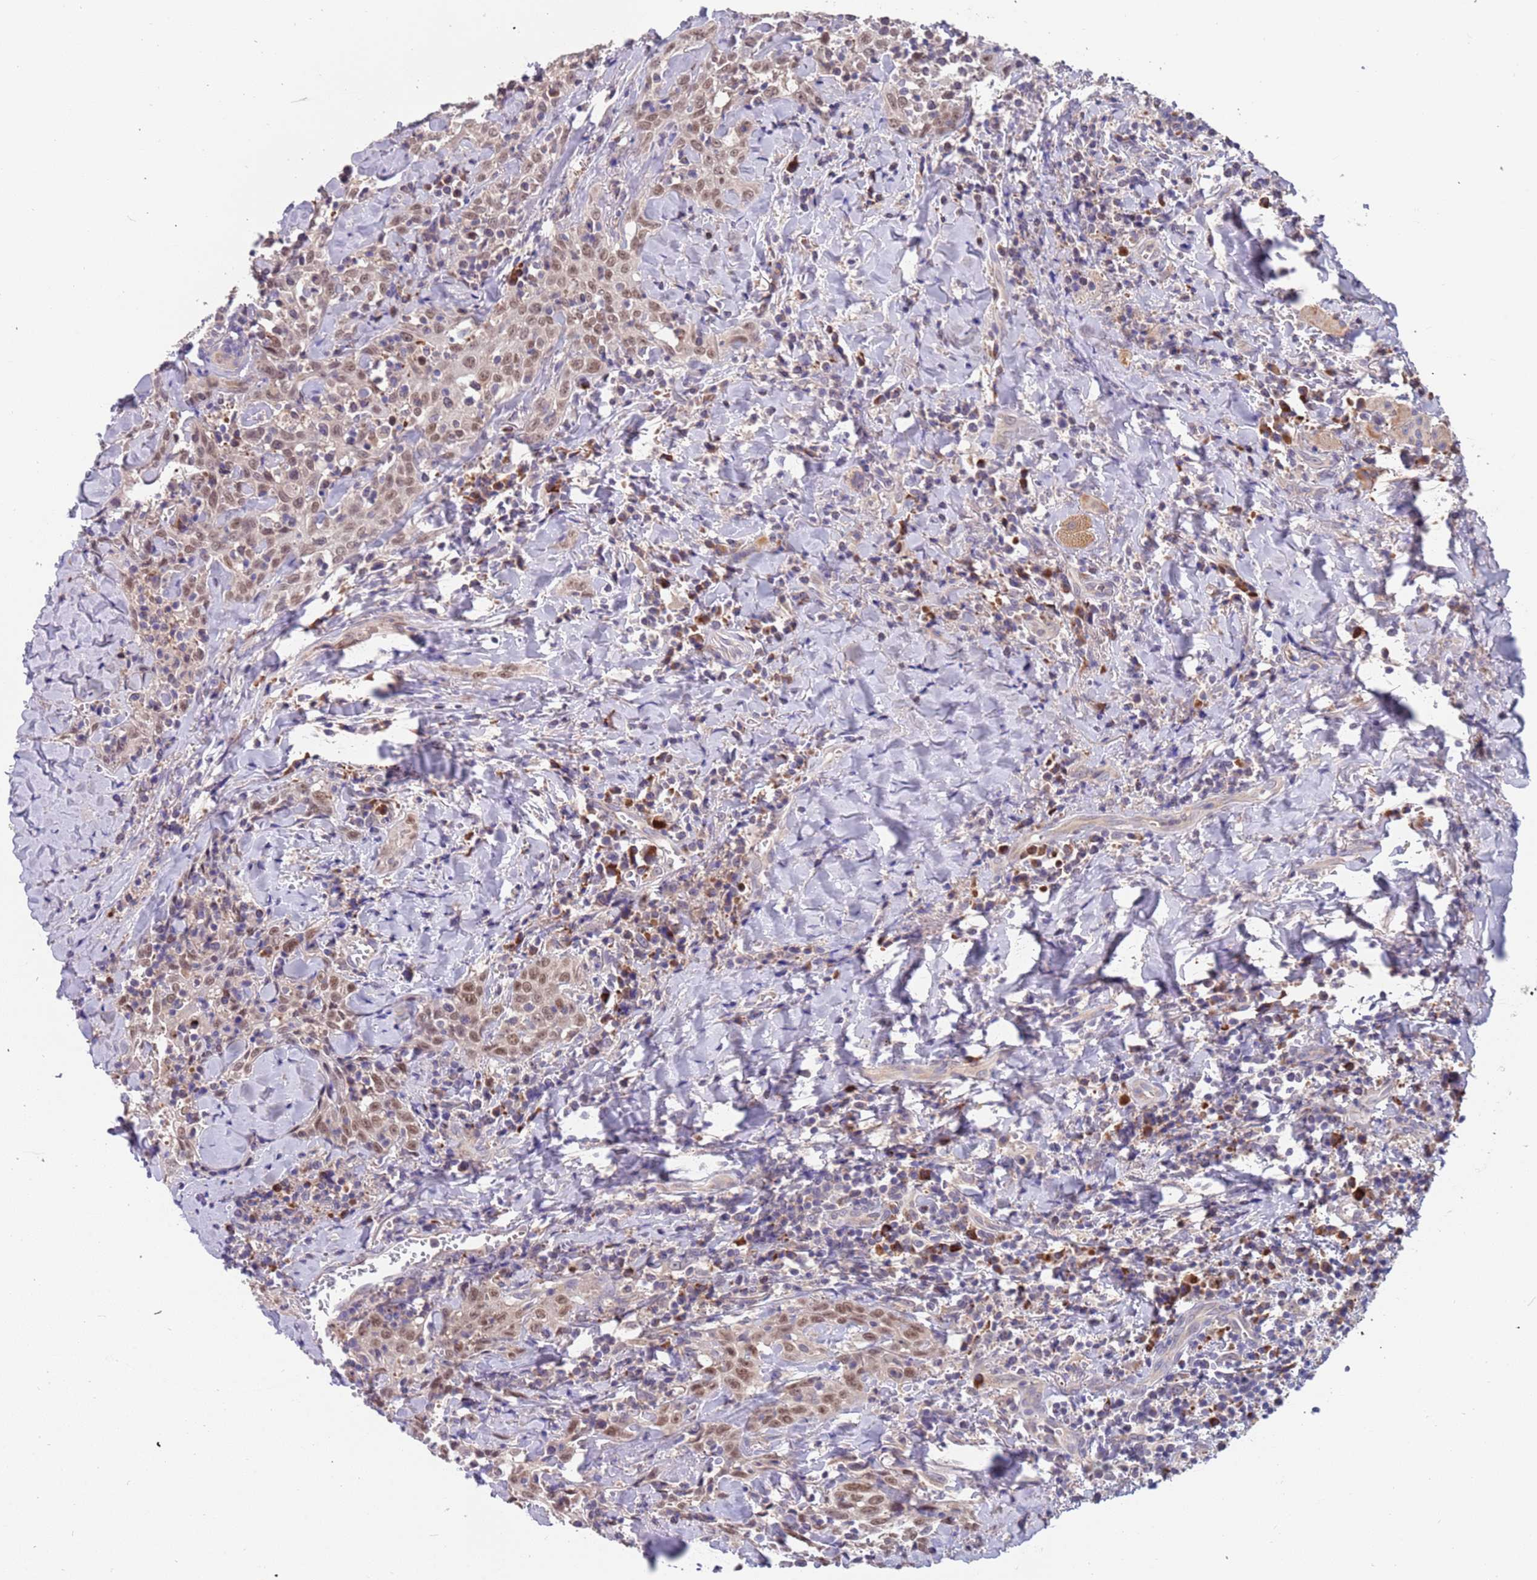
{"staining": {"intensity": "moderate", "quantity": ">75%", "location": "nuclear"}, "tissue": "head and neck cancer", "cell_type": "Tumor cells", "image_type": "cancer", "snomed": [{"axis": "morphology", "description": "Squamous cell carcinoma, NOS"}, {"axis": "topography", "description": "Head-Neck"}], "caption": "Immunohistochemical staining of human head and neck cancer (squamous cell carcinoma) shows medium levels of moderate nuclear positivity in approximately >75% of tumor cells. The protein of interest is shown in brown color, while the nuclei are stained blue.", "gene": "ZNF746", "patient": {"sex": "female", "age": 70}}